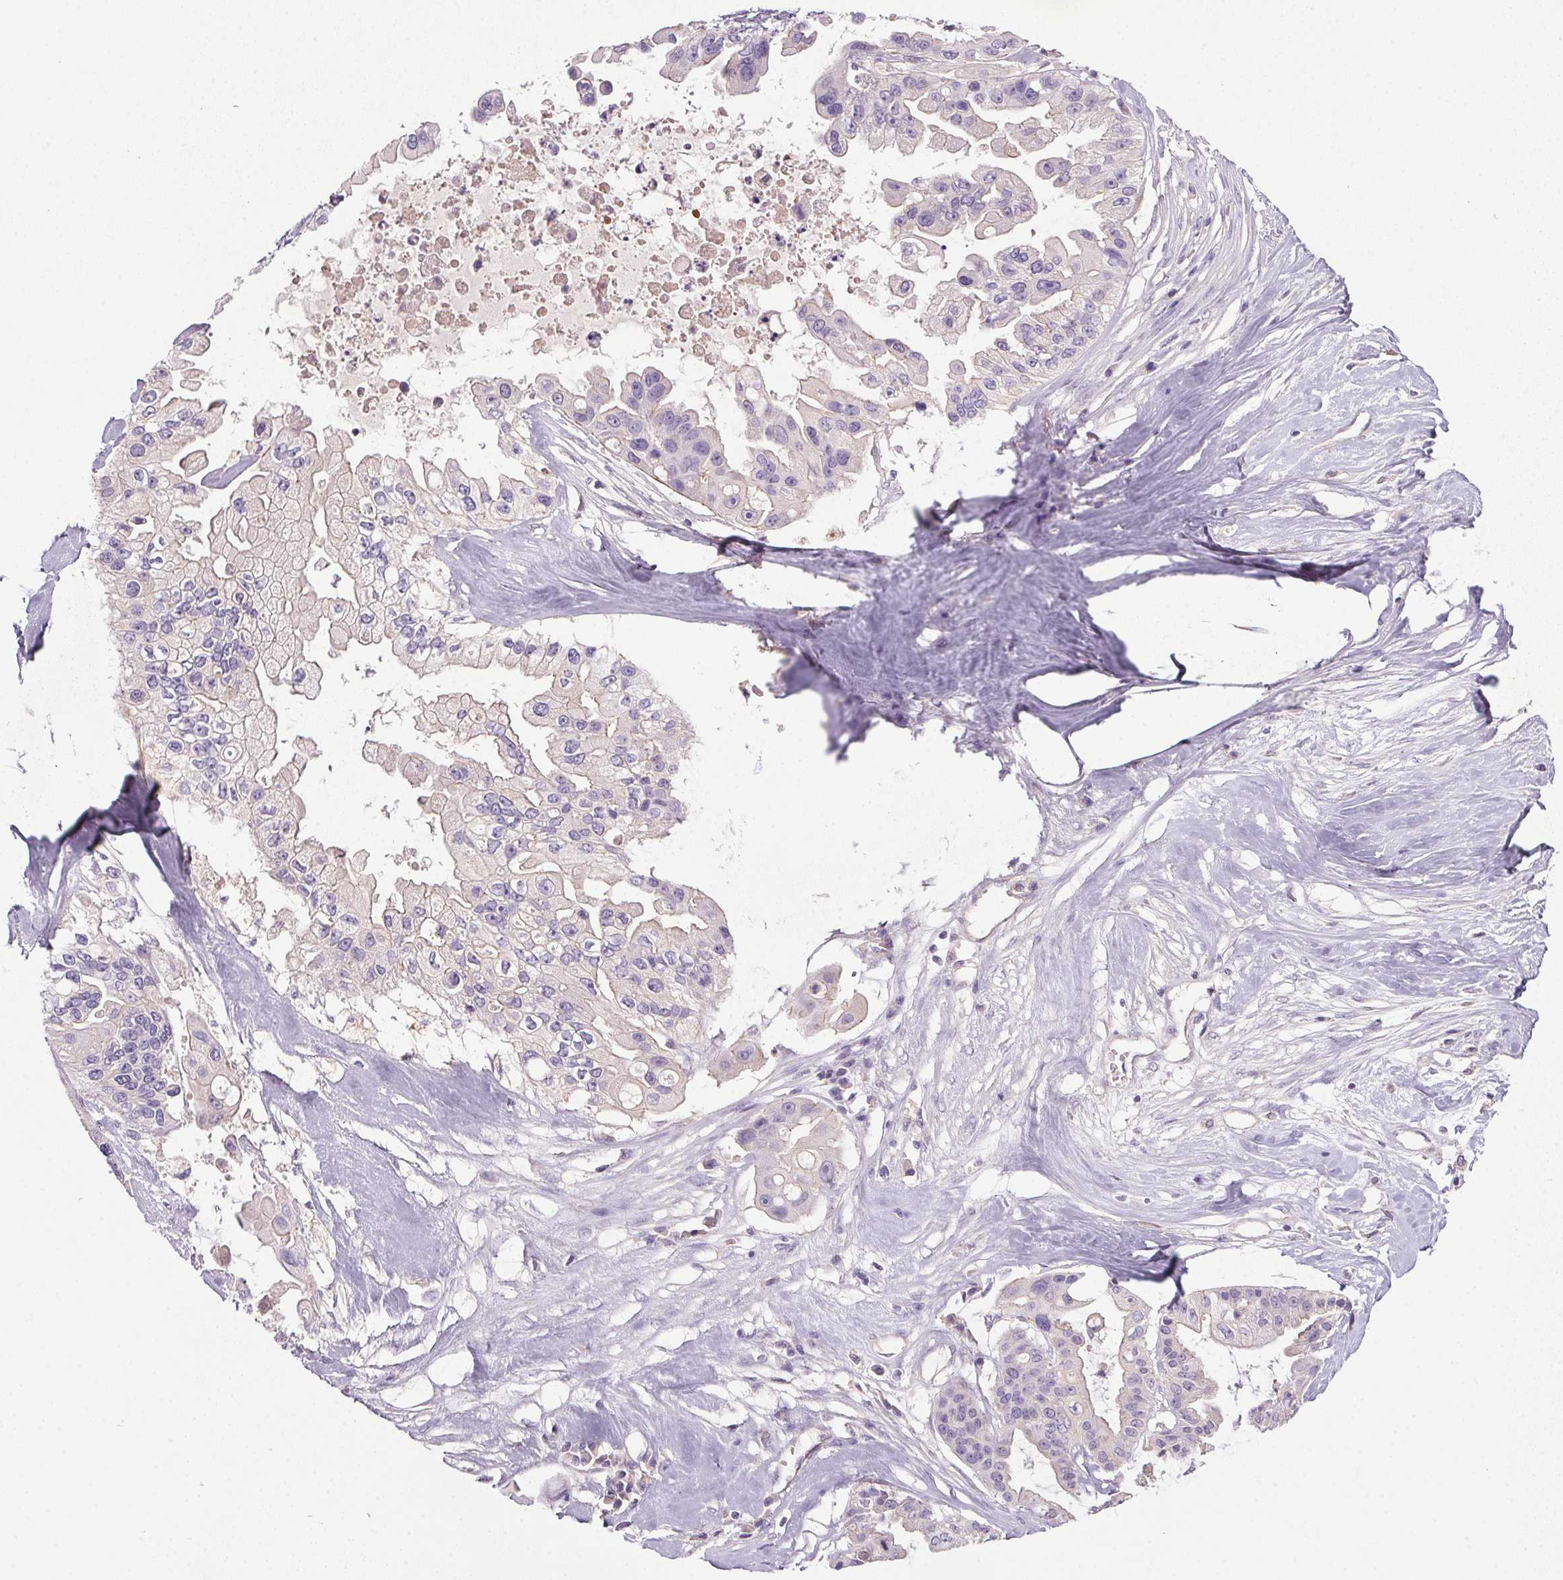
{"staining": {"intensity": "negative", "quantity": "none", "location": "none"}, "tissue": "ovarian cancer", "cell_type": "Tumor cells", "image_type": "cancer", "snomed": [{"axis": "morphology", "description": "Cystadenocarcinoma, serous, NOS"}, {"axis": "topography", "description": "Ovary"}], "caption": "DAB (3,3'-diaminobenzidine) immunohistochemical staining of ovarian cancer (serous cystadenocarcinoma) reveals no significant positivity in tumor cells.", "gene": "APOC4", "patient": {"sex": "female", "age": 56}}